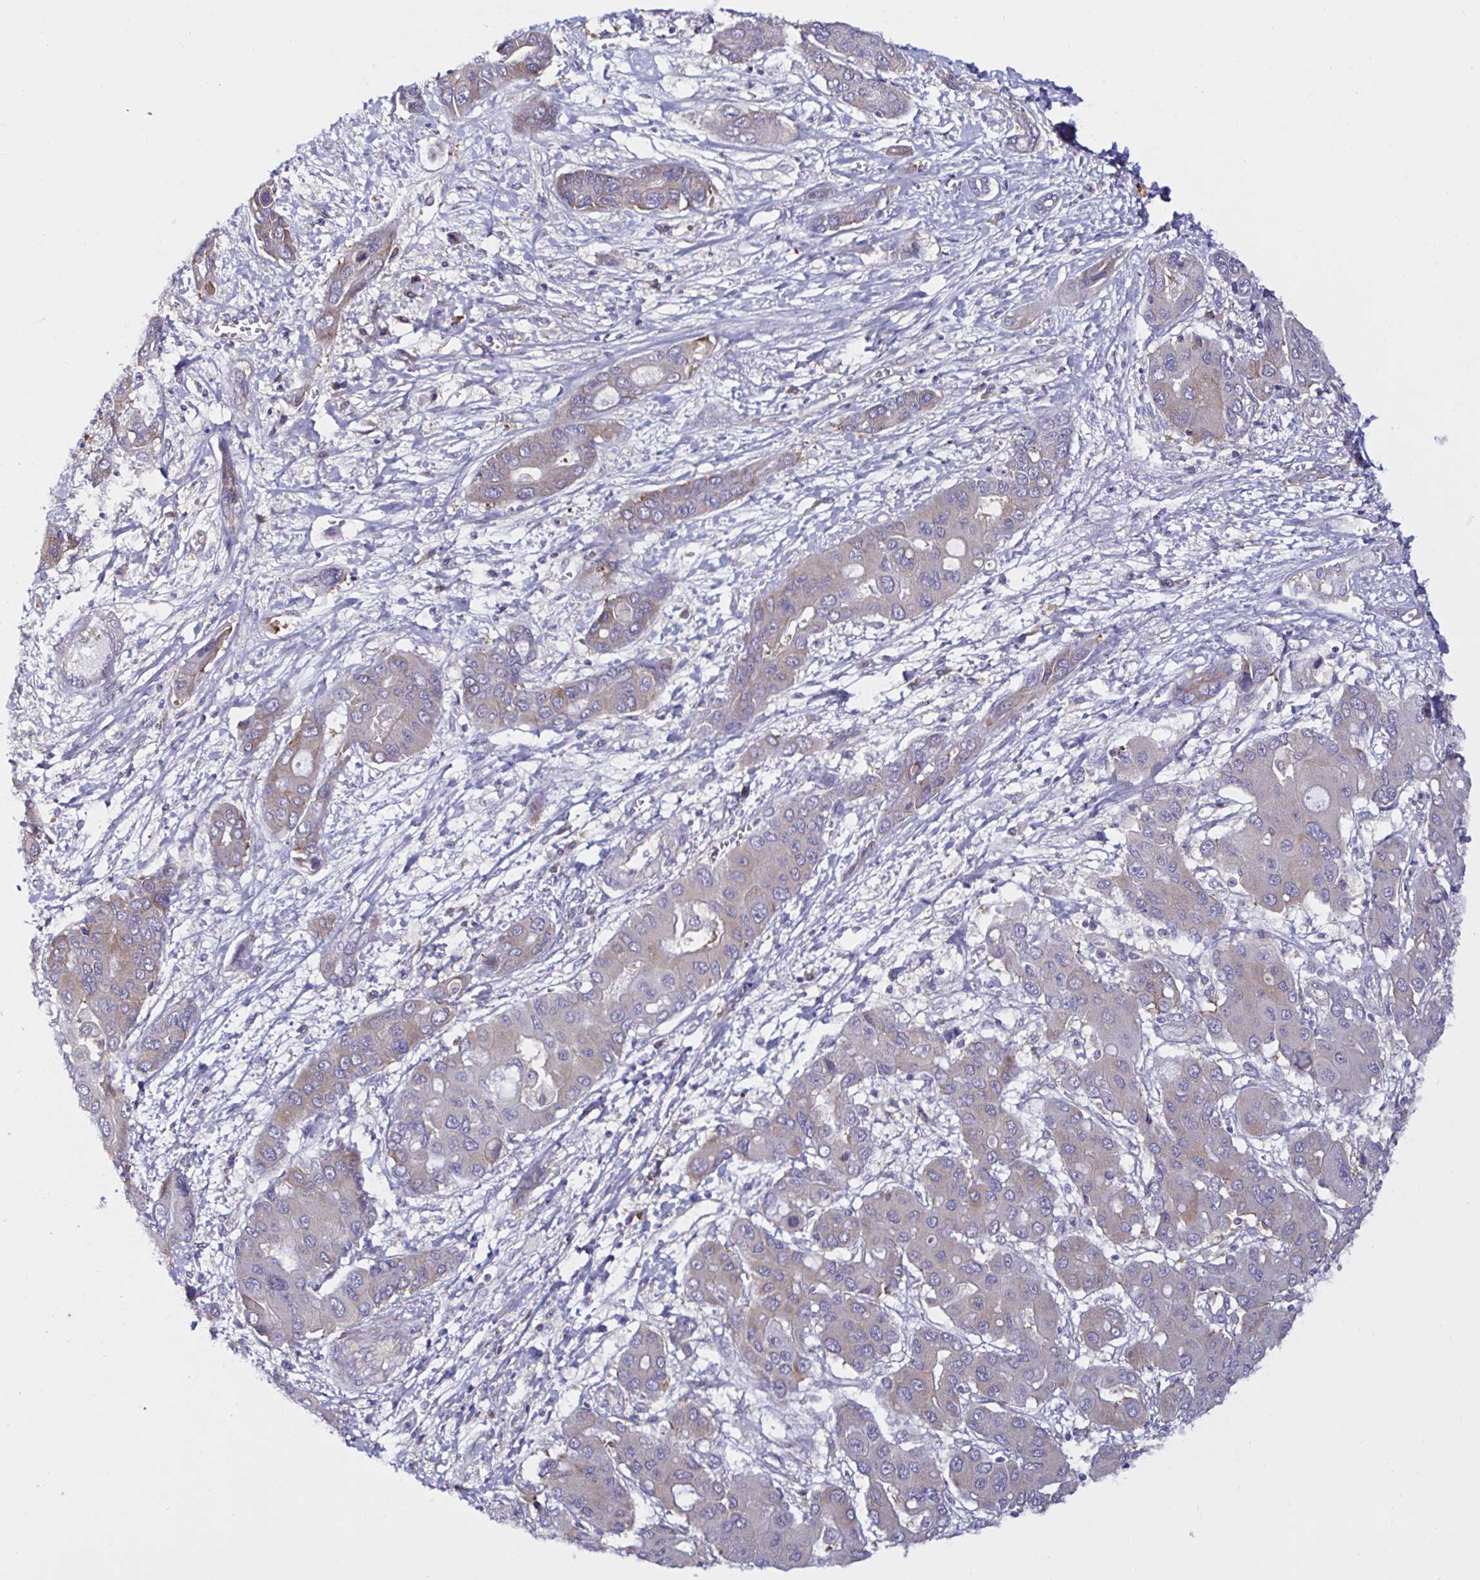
{"staining": {"intensity": "negative", "quantity": "none", "location": "none"}, "tissue": "liver cancer", "cell_type": "Tumor cells", "image_type": "cancer", "snomed": [{"axis": "morphology", "description": "Cholangiocarcinoma"}, {"axis": "topography", "description": "Liver"}], "caption": "Liver cancer (cholangiocarcinoma) was stained to show a protein in brown. There is no significant positivity in tumor cells. Brightfield microscopy of immunohistochemistry (IHC) stained with DAB (brown) and hematoxylin (blue), captured at high magnification.", "gene": "RSRP1", "patient": {"sex": "male", "age": 67}}